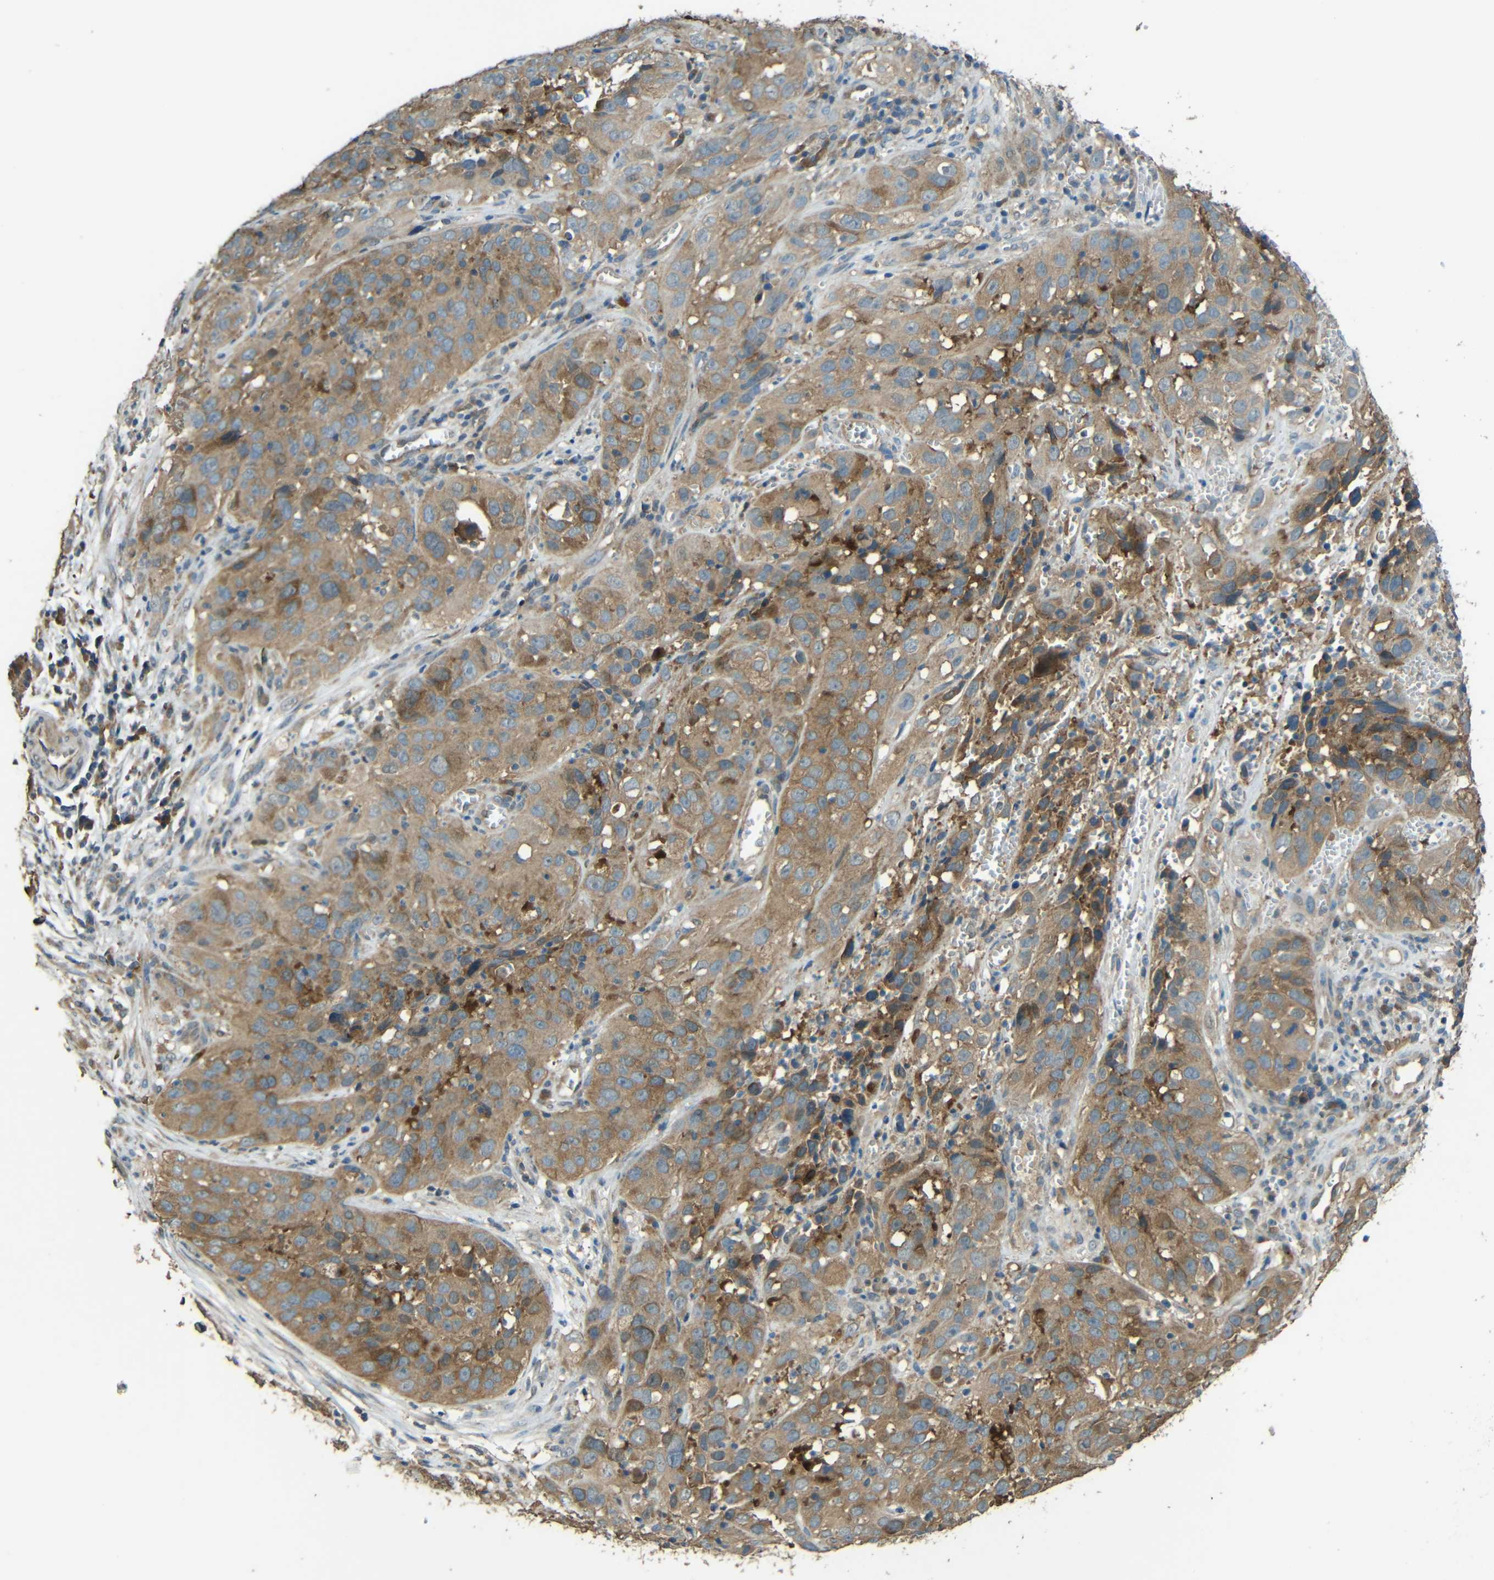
{"staining": {"intensity": "moderate", "quantity": ">75%", "location": "cytoplasmic/membranous"}, "tissue": "cervical cancer", "cell_type": "Tumor cells", "image_type": "cancer", "snomed": [{"axis": "morphology", "description": "Squamous cell carcinoma, NOS"}, {"axis": "topography", "description": "Cervix"}], "caption": "Cervical squamous cell carcinoma stained with a brown dye displays moderate cytoplasmic/membranous positive staining in approximately >75% of tumor cells.", "gene": "ACACA", "patient": {"sex": "female", "age": 32}}